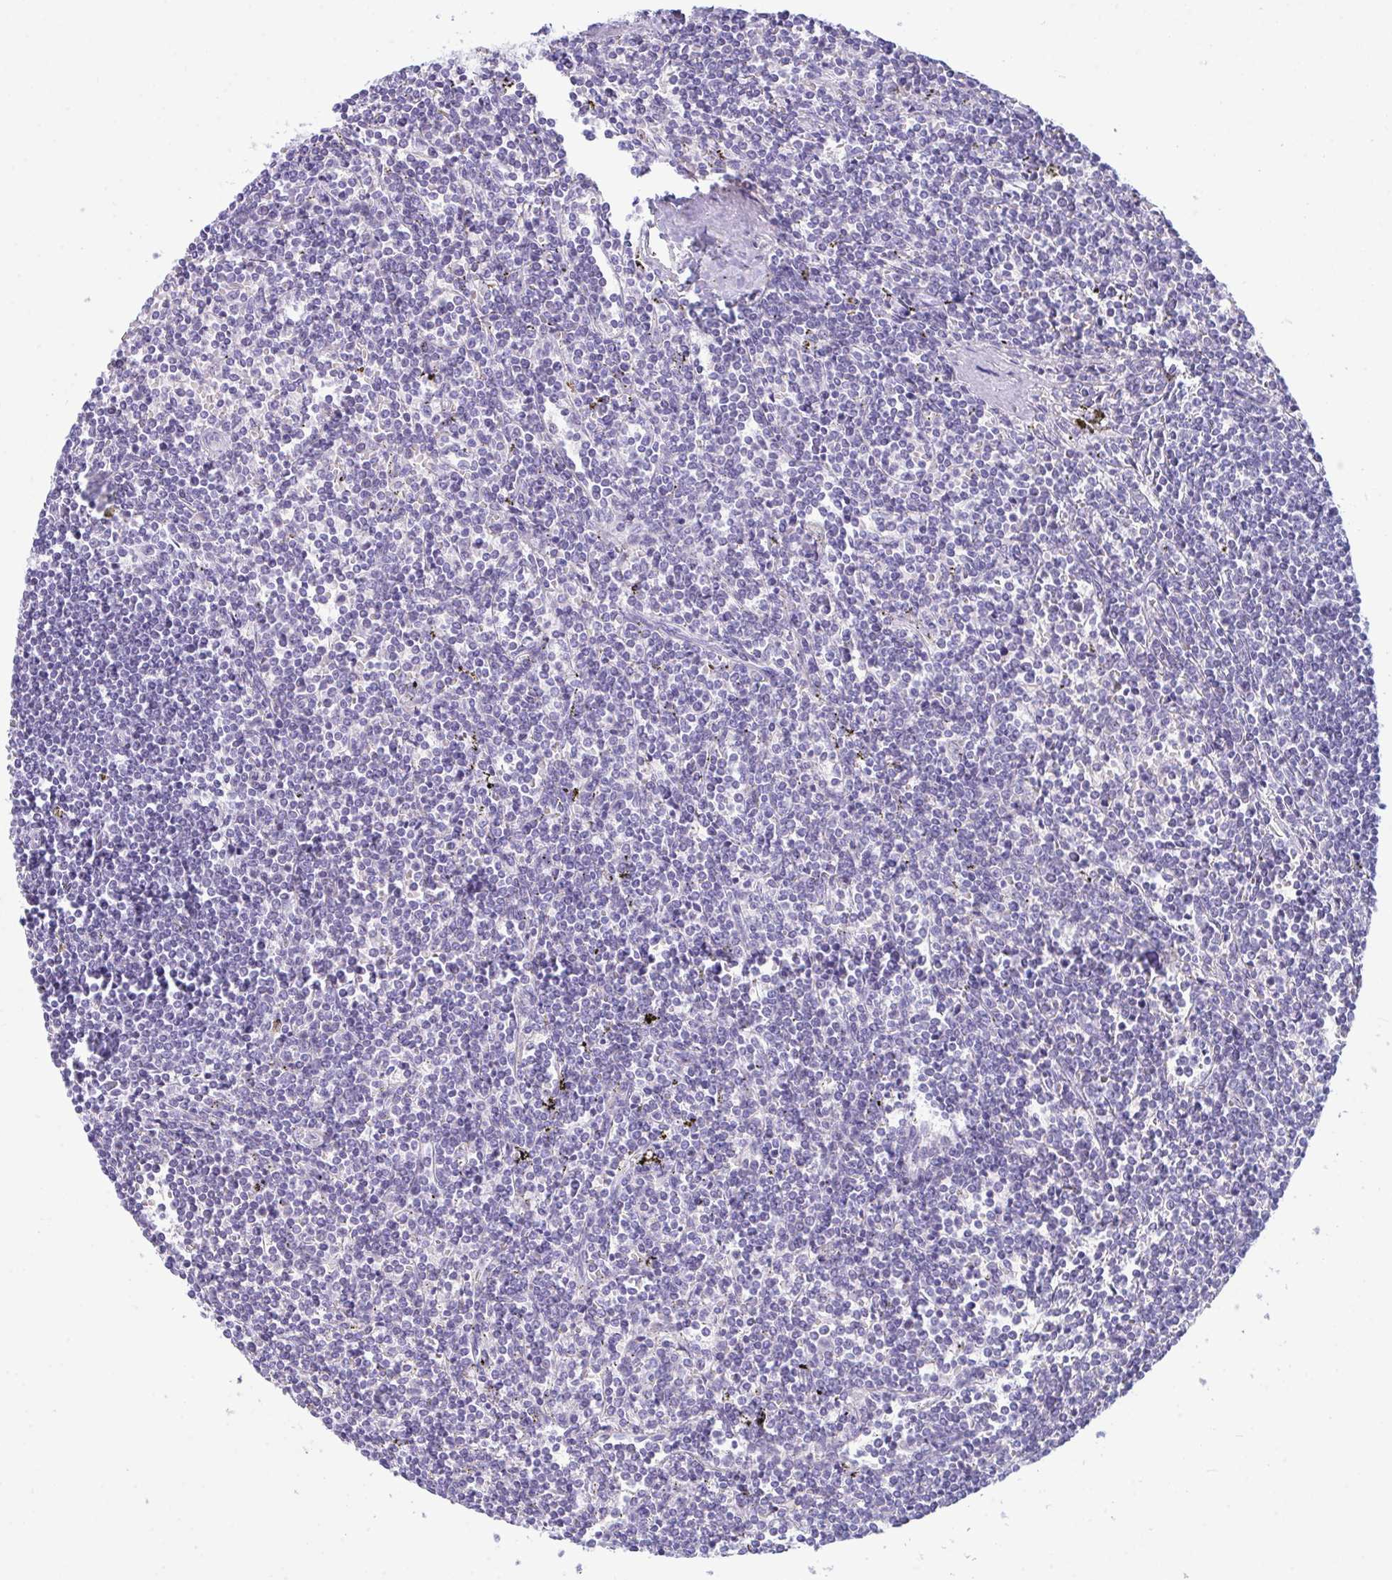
{"staining": {"intensity": "negative", "quantity": "none", "location": "none"}, "tissue": "lymphoma", "cell_type": "Tumor cells", "image_type": "cancer", "snomed": [{"axis": "morphology", "description": "Malignant lymphoma, non-Hodgkin's type, Low grade"}, {"axis": "topography", "description": "Spleen"}], "caption": "This is an IHC histopathology image of human lymphoma. There is no staining in tumor cells.", "gene": "BBS1", "patient": {"sex": "male", "age": 78}}